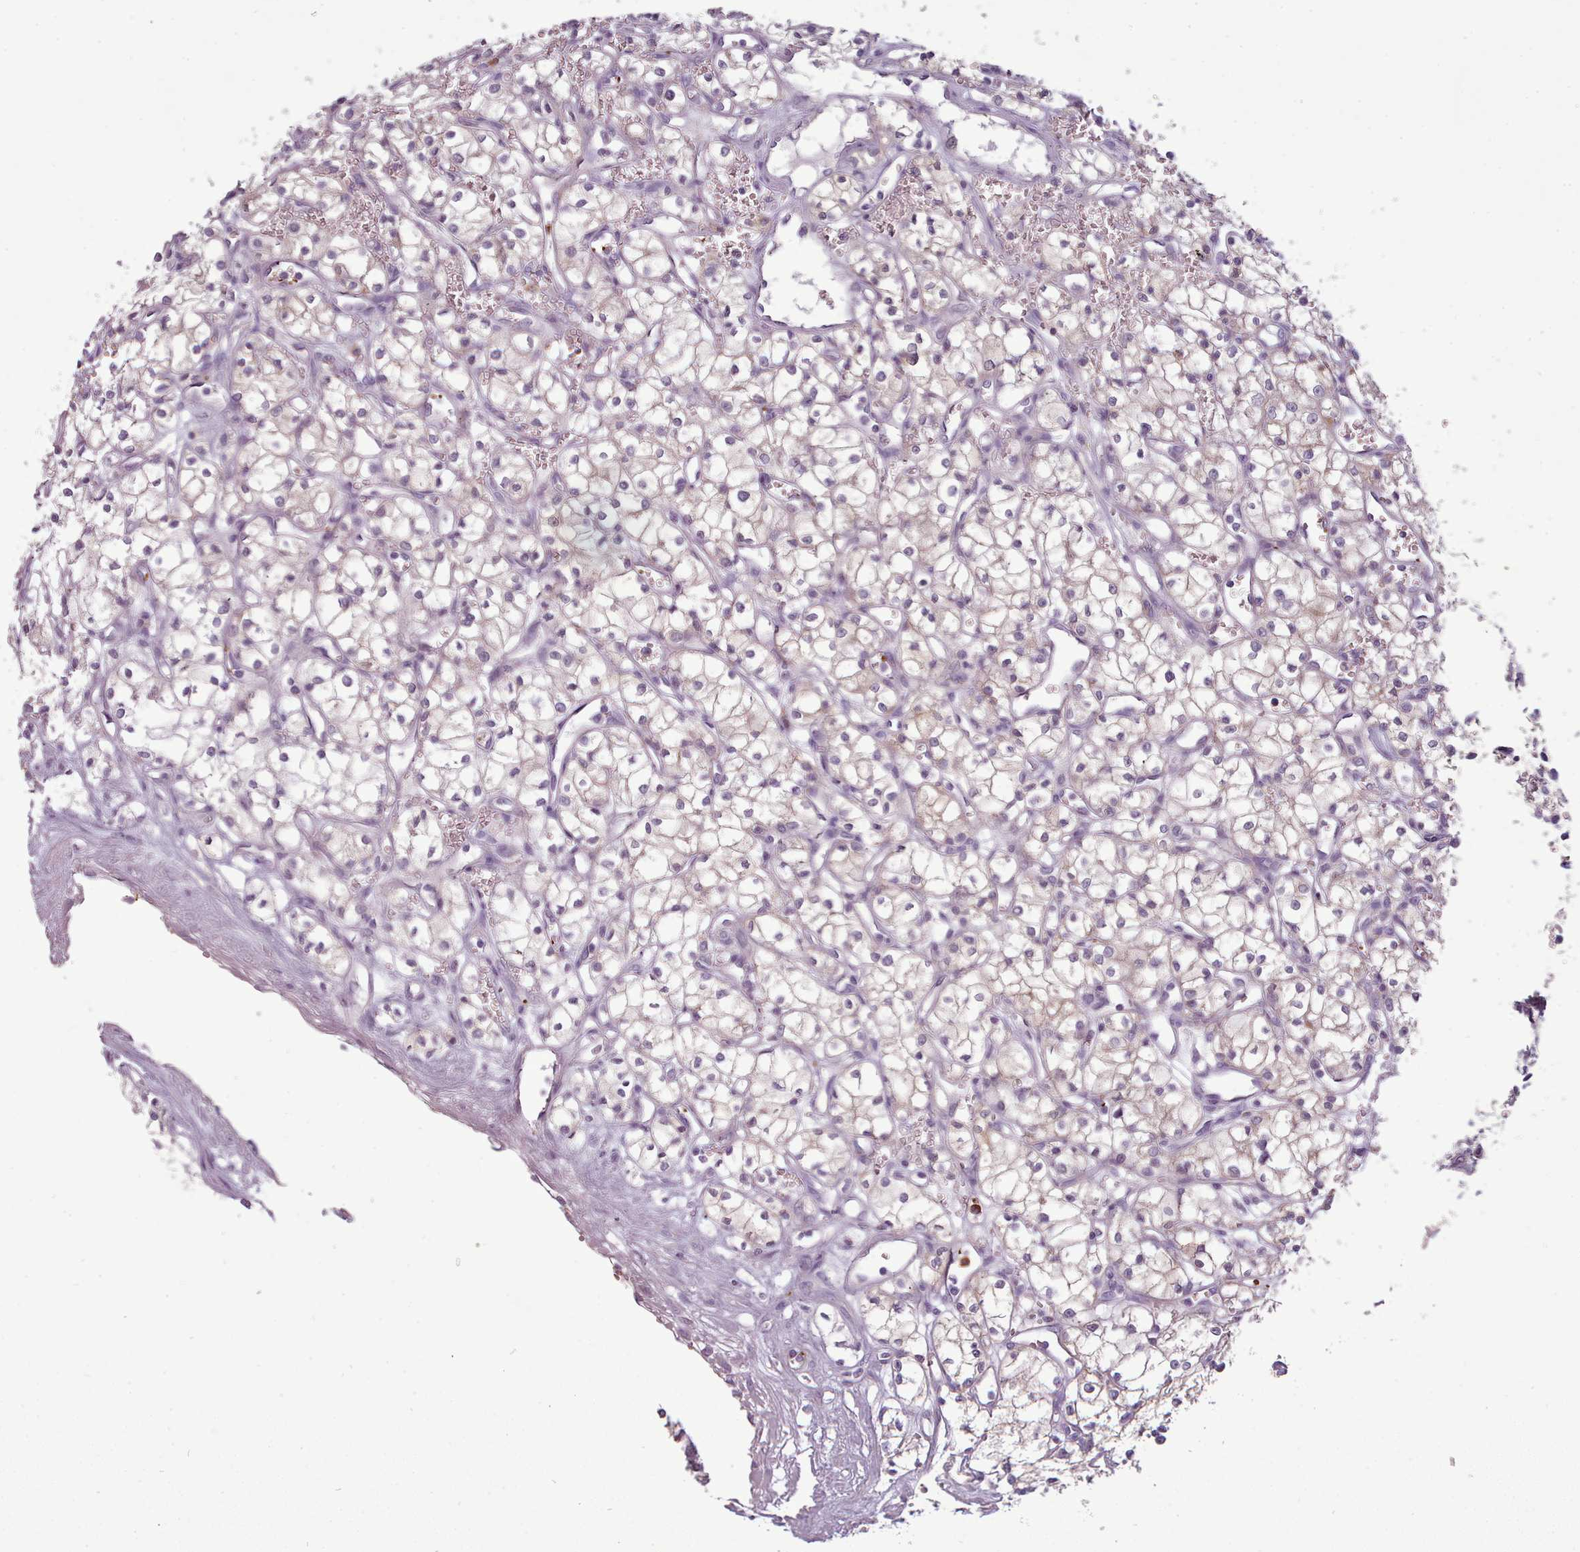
{"staining": {"intensity": "moderate", "quantity": "25%-75%", "location": "cytoplasmic/membranous"}, "tissue": "renal cancer", "cell_type": "Tumor cells", "image_type": "cancer", "snomed": [{"axis": "morphology", "description": "Adenocarcinoma, NOS"}, {"axis": "topography", "description": "Kidney"}], "caption": "Immunohistochemical staining of human renal adenocarcinoma shows medium levels of moderate cytoplasmic/membranous protein positivity in about 25%-75% of tumor cells.", "gene": "NDST2", "patient": {"sex": "male", "age": 59}}